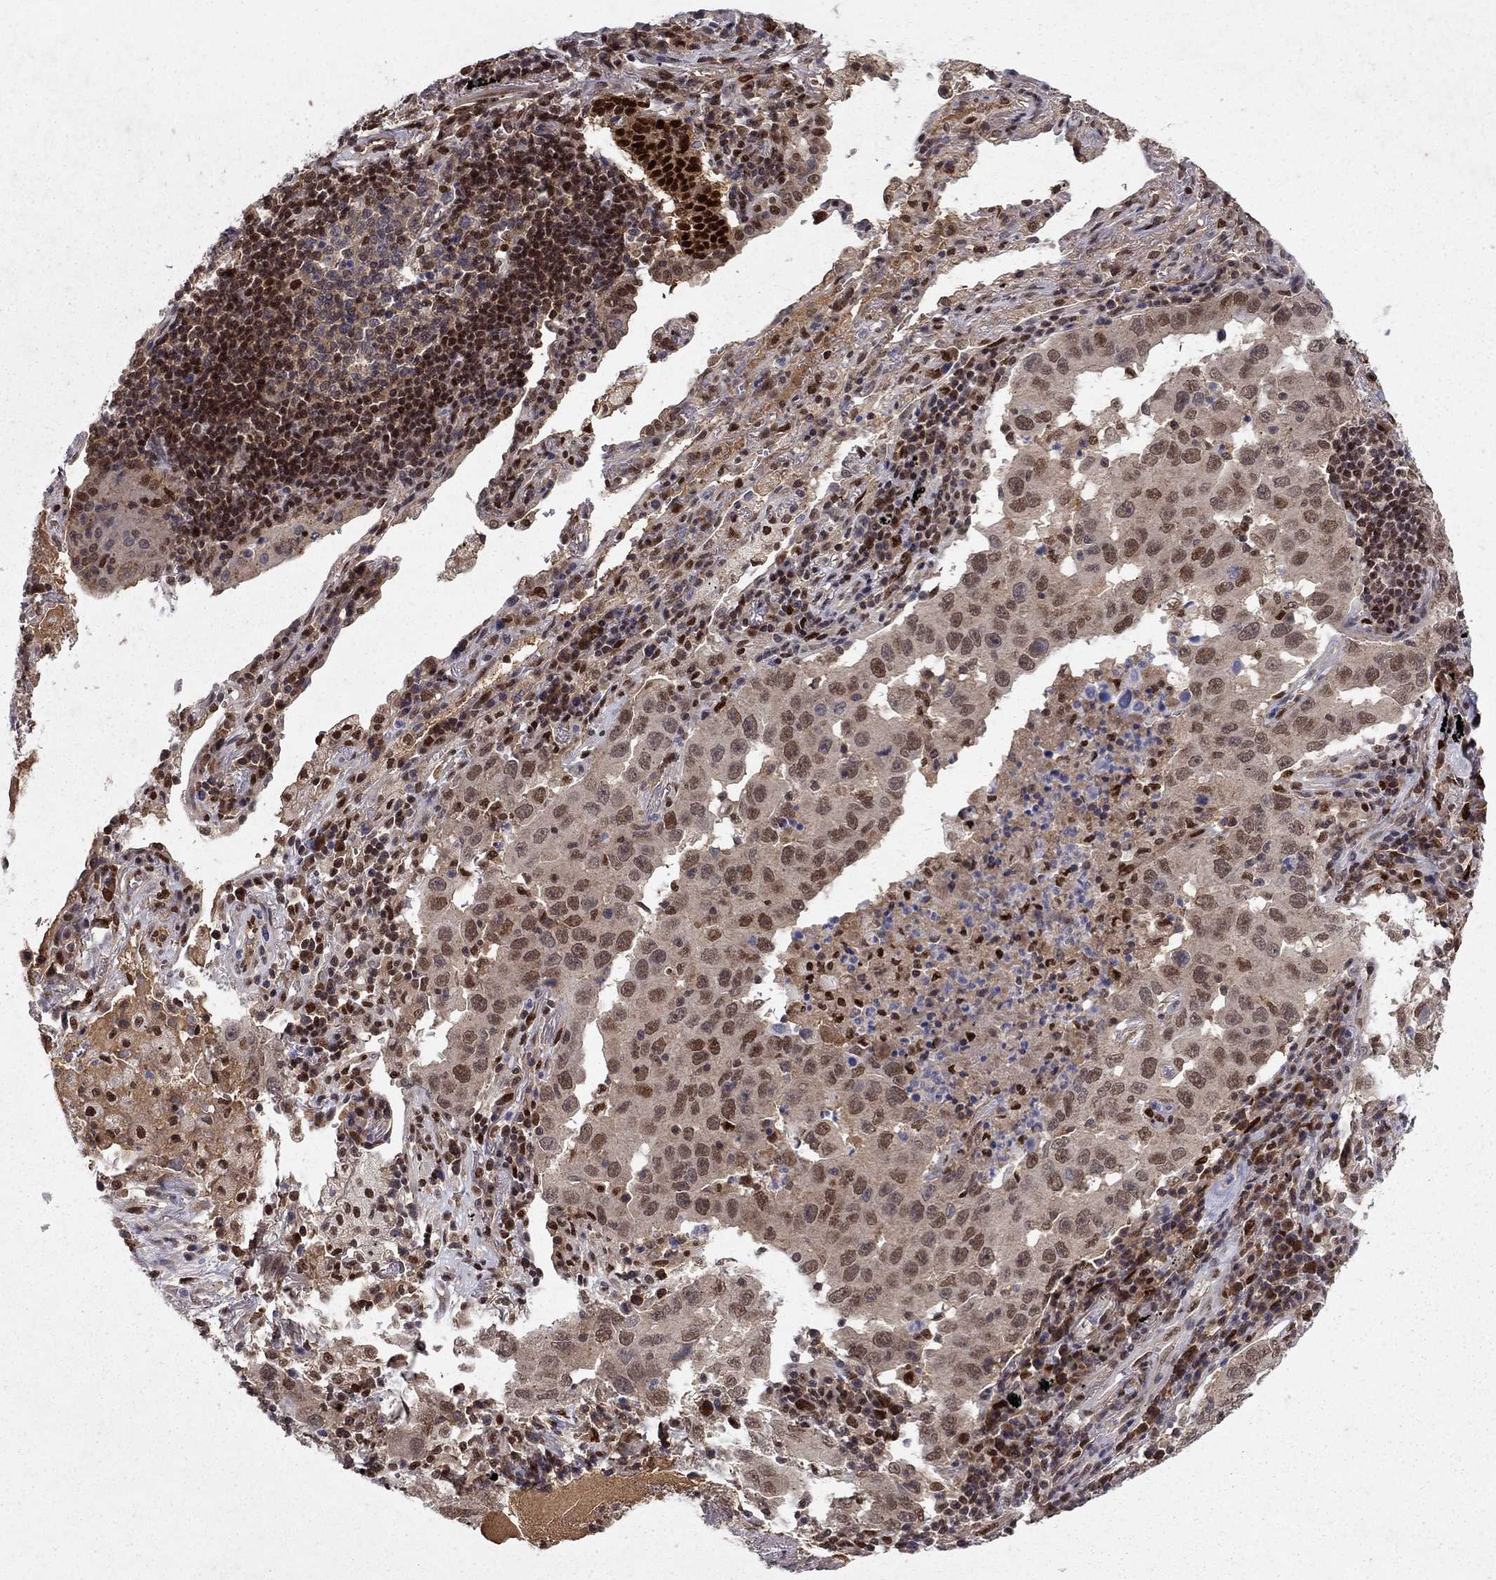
{"staining": {"intensity": "moderate", "quantity": "<25%", "location": "nuclear"}, "tissue": "lung cancer", "cell_type": "Tumor cells", "image_type": "cancer", "snomed": [{"axis": "morphology", "description": "Adenocarcinoma, NOS"}, {"axis": "topography", "description": "Lung"}], "caption": "This is a histology image of immunohistochemistry (IHC) staining of lung adenocarcinoma, which shows moderate positivity in the nuclear of tumor cells.", "gene": "CRTC1", "patient": {"sex": "male", "age": 73}}